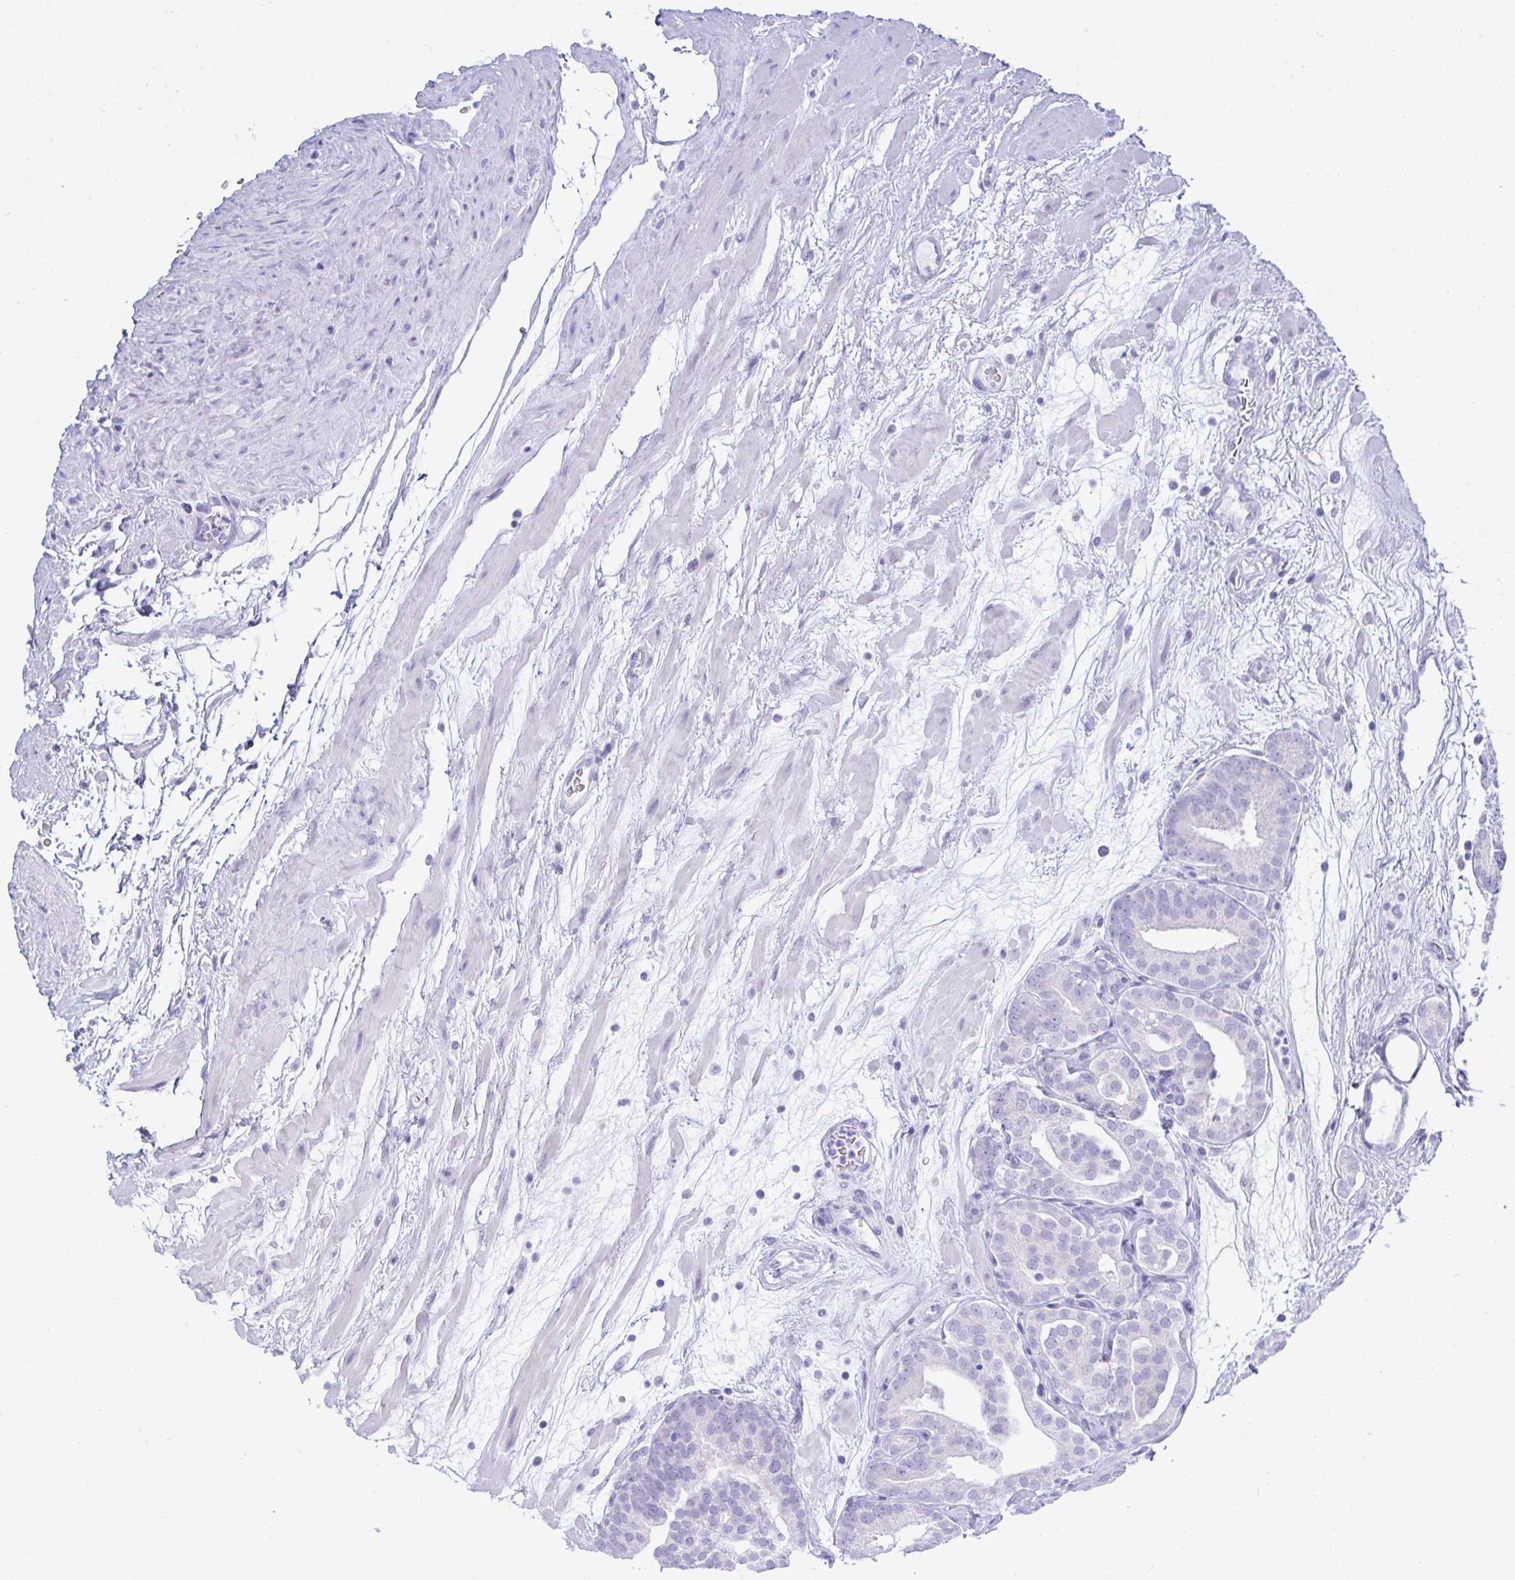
{"staining": {"intensity": "negative", "quantity": "none", "location": "none"}, "tissue": "prostate cancer", "cell_type": "Tumor cells", "image_type": "cancer", "snomed": [{"axis": "morphology", "description": "Adenocarcinoma, High grade"}, {"axis": "topography", "description": "Prostate"}], "caption": "The immunohistochemistry image has no significant staining in tumor cells of prostate cancer tissue. The staining is performed using DAB (3,3'-diaminobenzidine) brown chromogen with nuclei counter-stained in using hematoxylin.", "gene": "SEL1L2", "patient": {"sex": "male", "age": 66}}